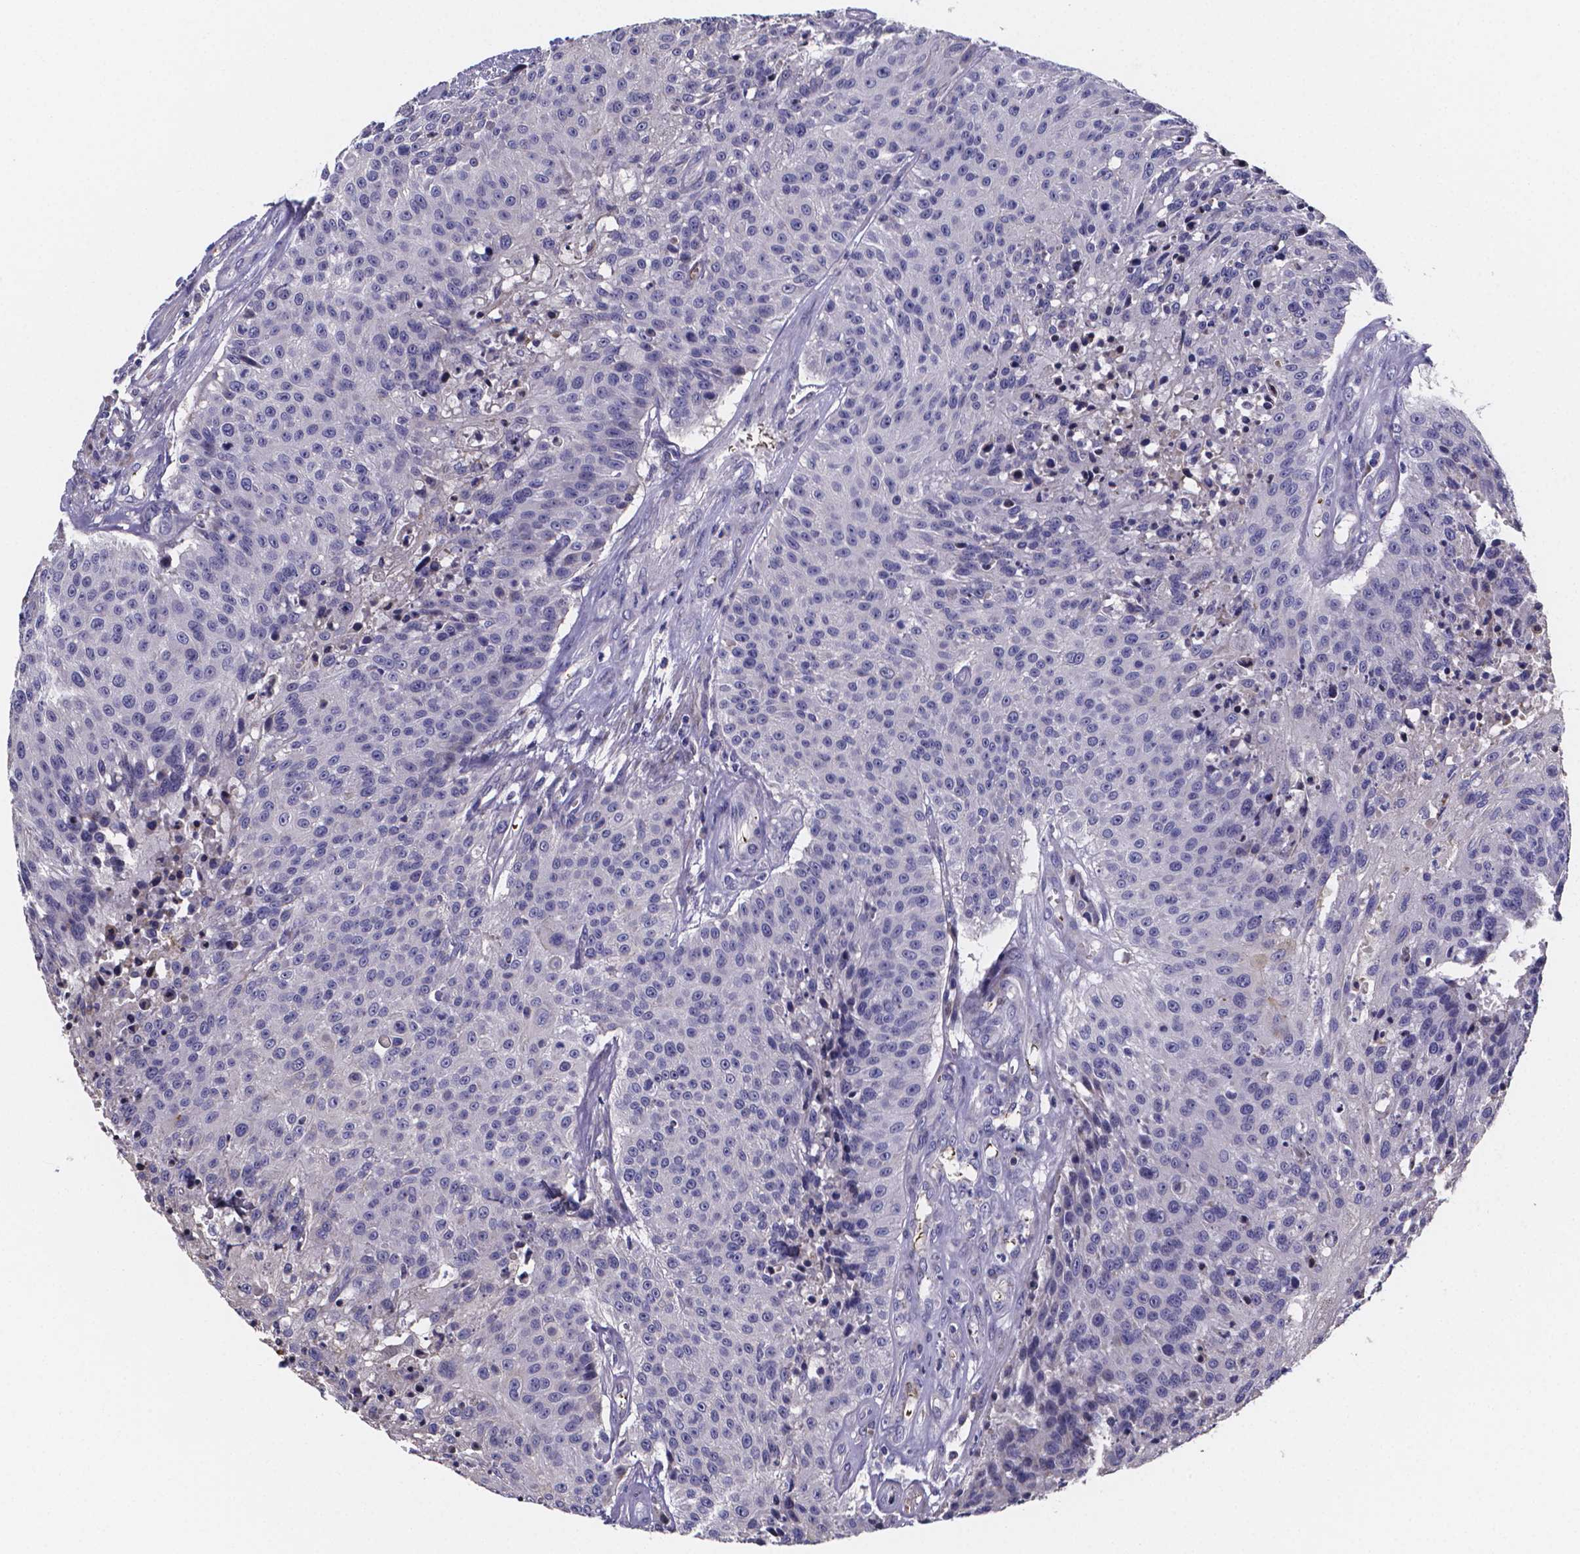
{"staining": {"intensity": "negative", "quantity": "none", "location": "none"}, "tissue": "urothelial cancer", "cell_type": "Tumor cells", "image_type": "cancer", "snomed": [{"axis": "morphology", "description": "Urothelial carcinoma, NOS"}, {"axis": "topography", "description": "Urinary bladder"}], "caption": "Immunohistochemistry photomicrograph of neoplastic tissue: human urothelial cancer stained with DAB (3,3'-diaminobenzidine) displays no significant protein staining in tumor cells. (IHC, brightfield microscopy, high magnification).", "gene": "GABRA3", "patient": {"sex": "male", "age": 55}}